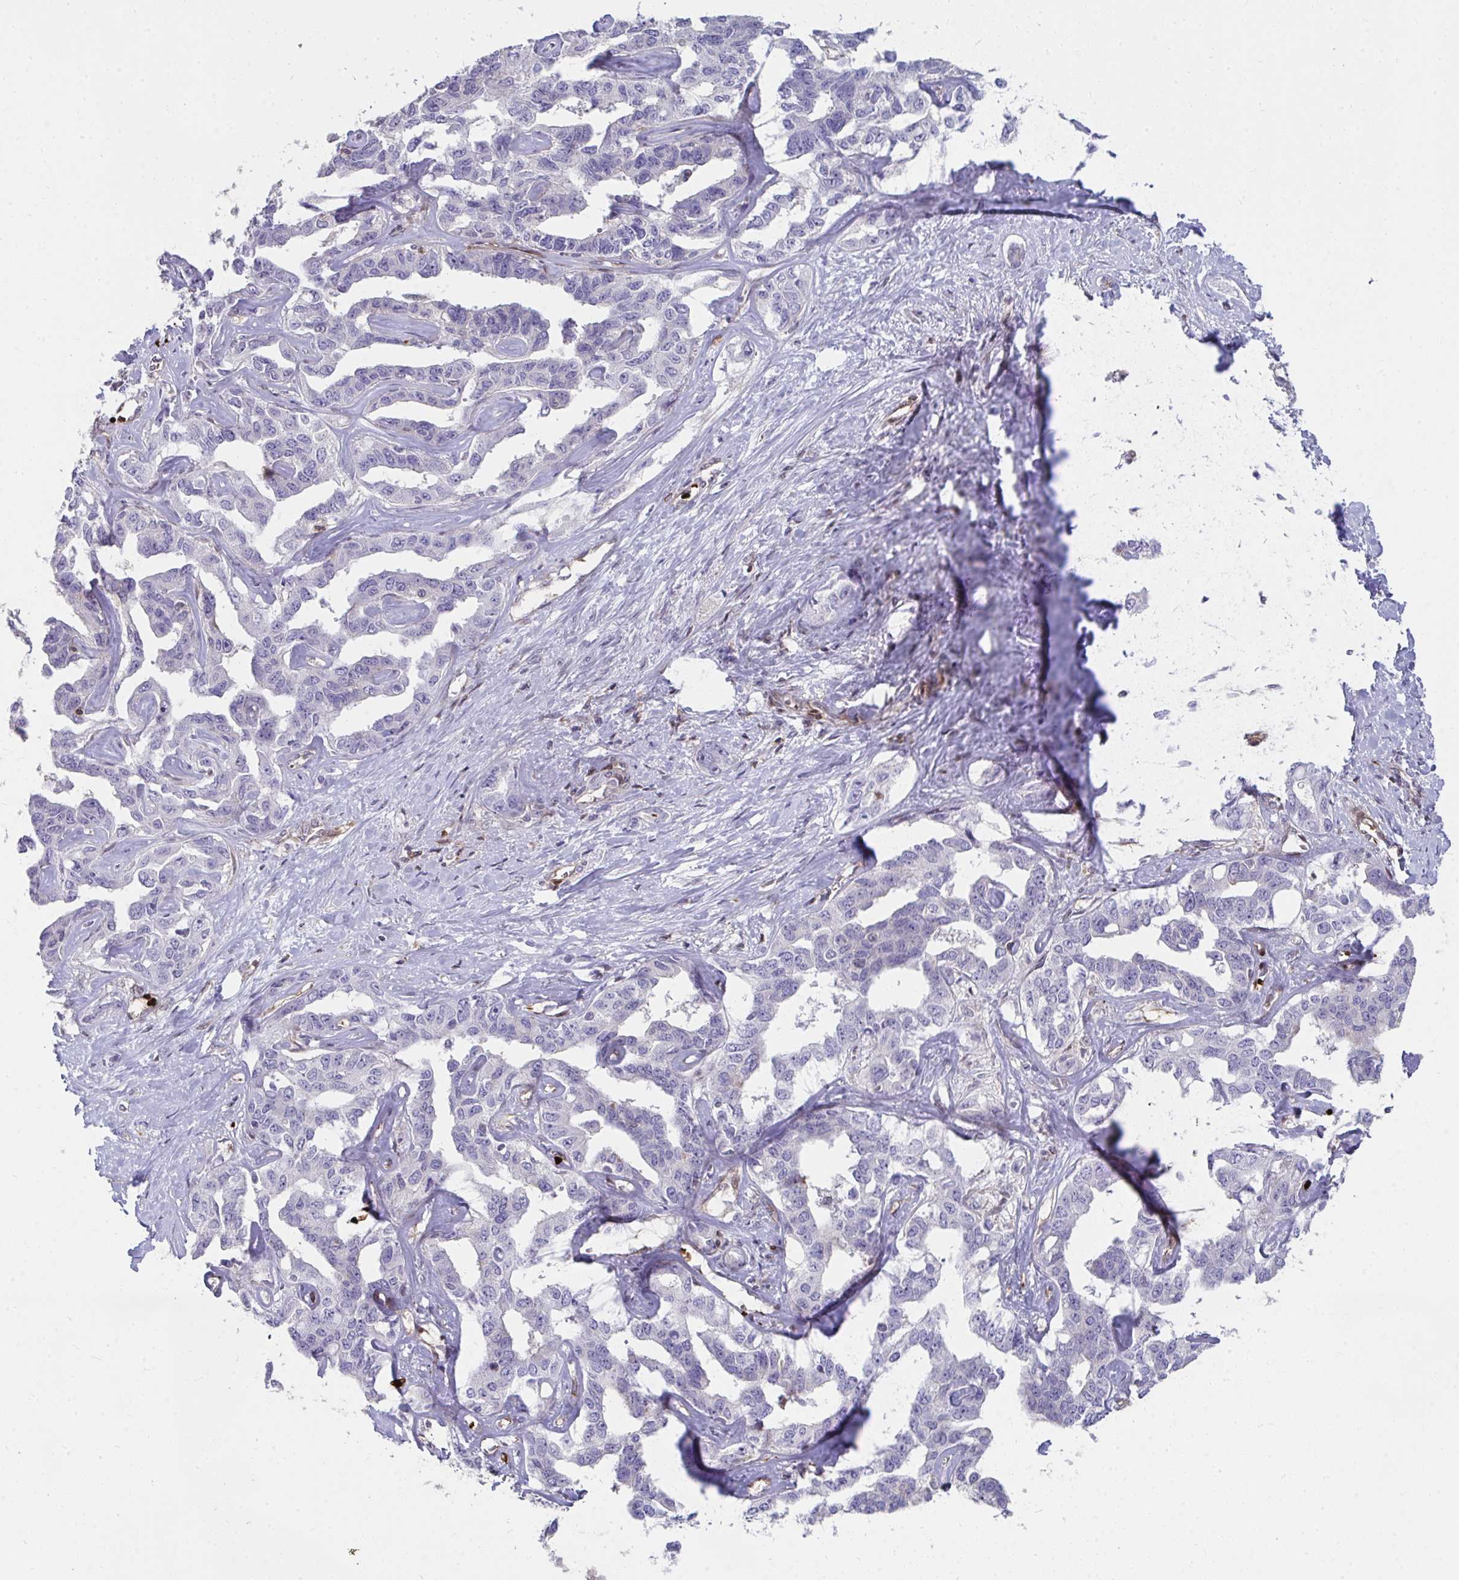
{"staining": {"intensity": "negative", "quantity": "none", "location": "none"}, "tissue": "liver cancer", "cell_type": "Tumor cells", "image_type": "cancer", "snomed": [{"axis": "morphology", "description": "Cholangiocarcinoma"}, {"axis": "topography", "description": "Liver"}], "caption": "Liver cancer was stained to show a protein in brown. There is no significant positivity in tumor cells.", "gene": "FOXN3", "patient": {"sex": "male", "age": 59}}